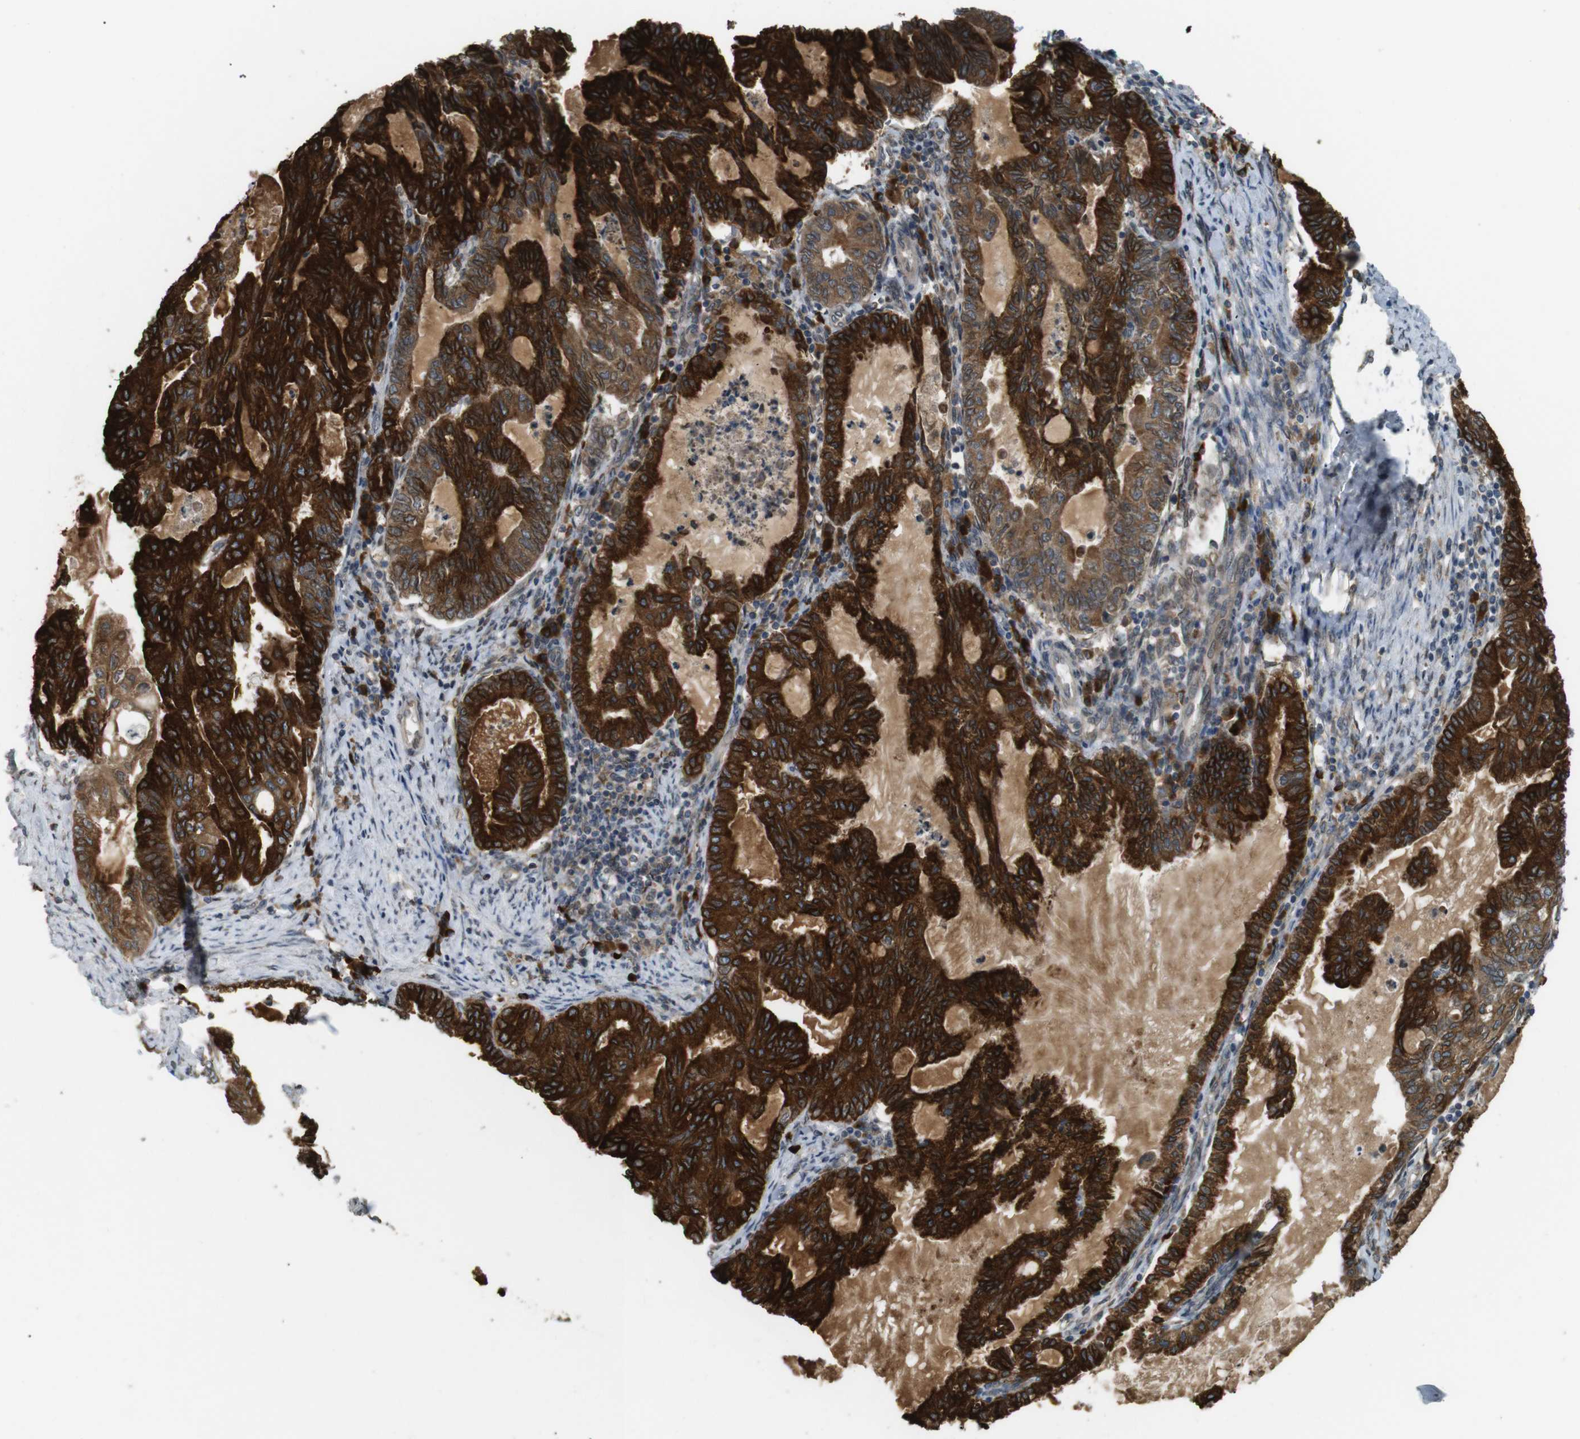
{"staining": {"intensity": "strong", "quantity": ">75%", "location": "cytoplasmic/membranous"}, "tissue": "endometrial cancer", "cell_type": "Tumor cells", "image_type": "cancer", "snomed": [{"axis": "morphology", "description": "Adenocarcinoma, NOS"}, {"axis": "topography", "description": "Endometrium"}], "caption": "Protein staining shows strong cytoplasmic/membranous expression in about >75% of tumor cells in endometrial cancer (adenocarcinoma).", "gene": "TMED4", "patient": {"sex": "female", "age": 86}}